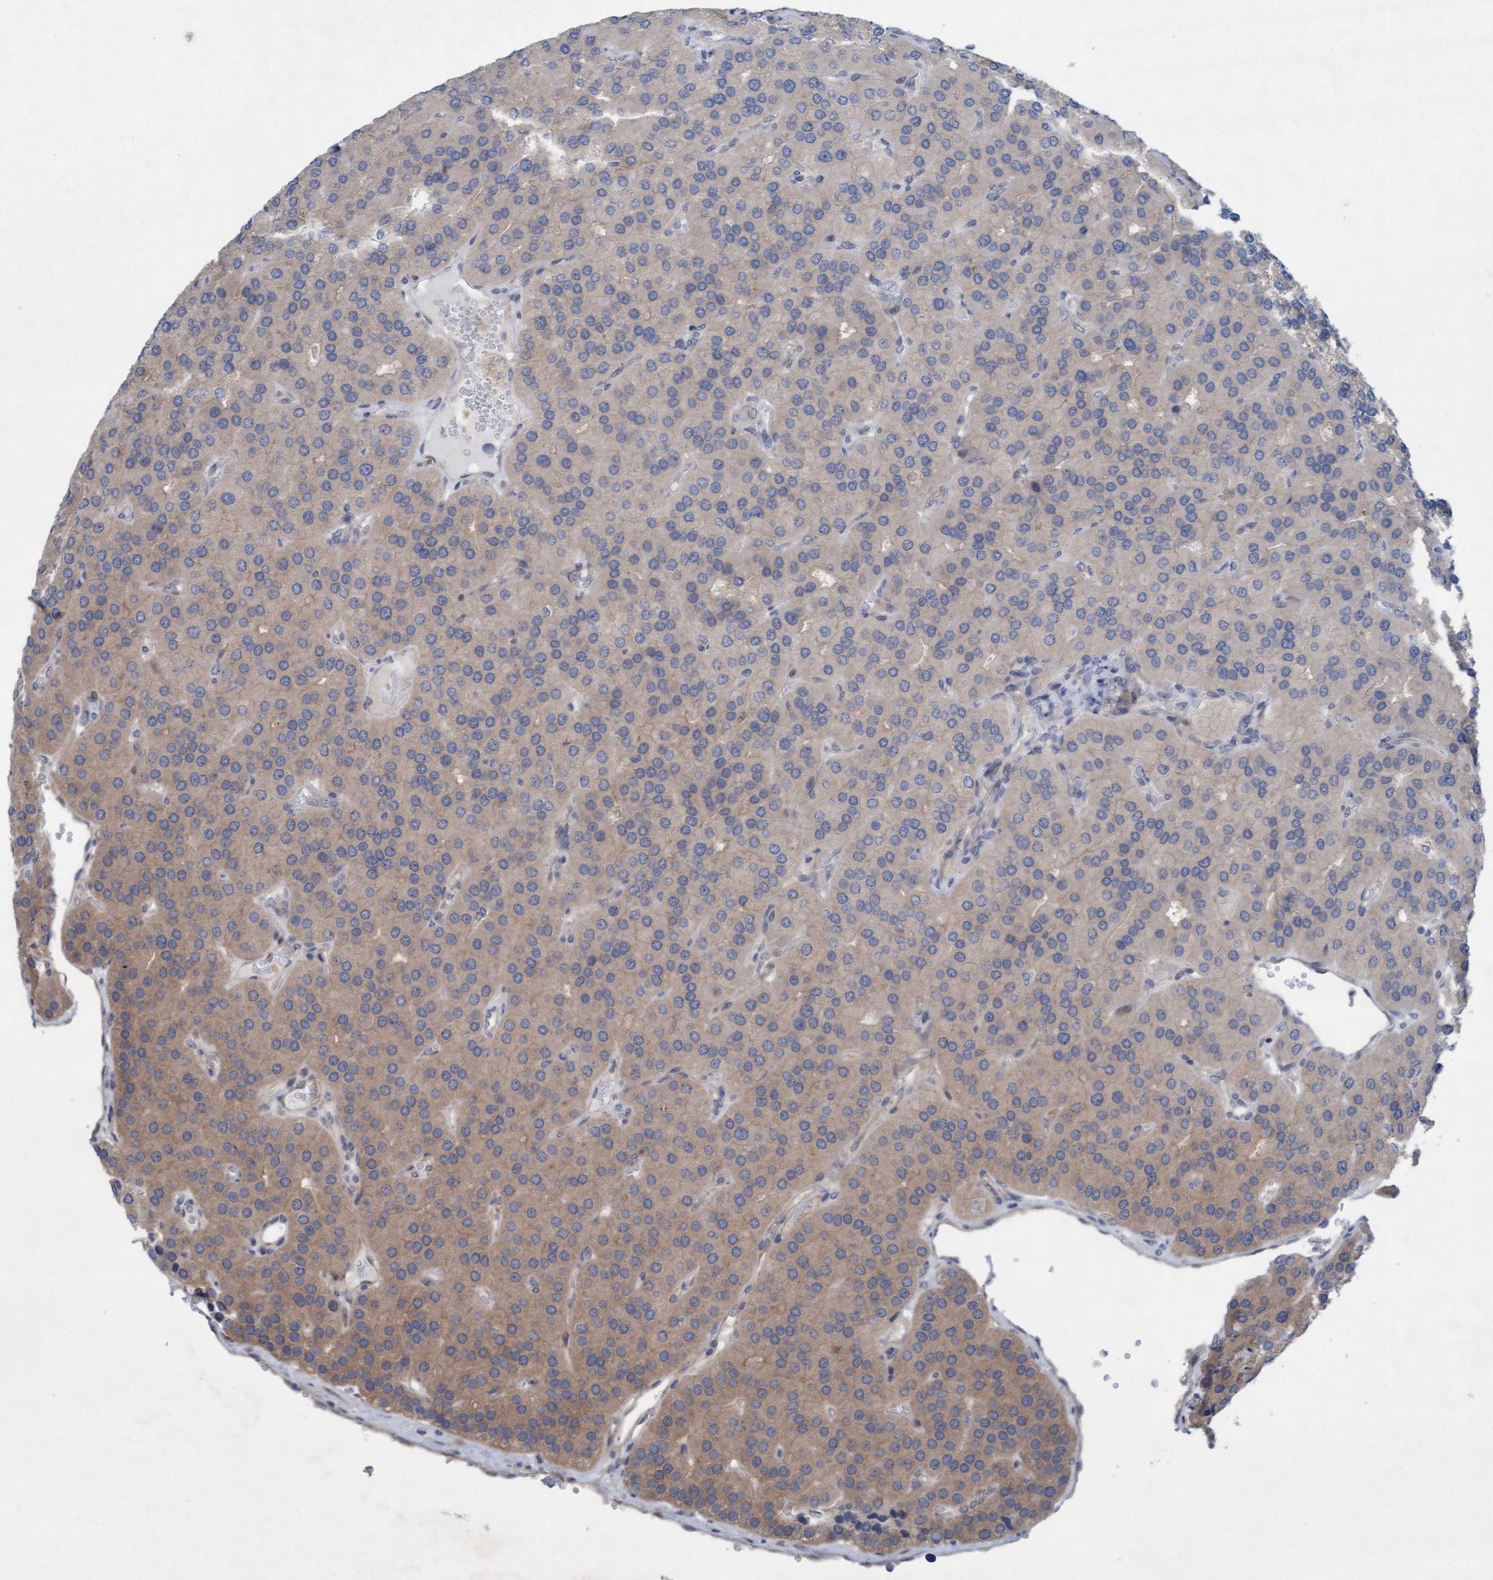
{"staining": {"intensity": "weak", "quantity": "25%-75%", "location": "cytoplasmic/membranous"}, "tissue": "parathyroid gland", "cell_type": "Glandular cells", "image_type": "normal", "snomed": [{"axis": "morphology", "description": "Normal tissue, NOS"}, {"axis": "morphology", "description": "Adenoma, NOS"}, {"axis": "topography", "description": "Parathyroid gland"}], "caption": "Approximately 25%-75% of glandular cells in benign human parathyroid gland exhibit weak cytoplasmic/membranous protein expression as visualized by brown immunohistochemical staining.", "gene": "PLCD1", "patient": {"sex": "female", "age": 86}}